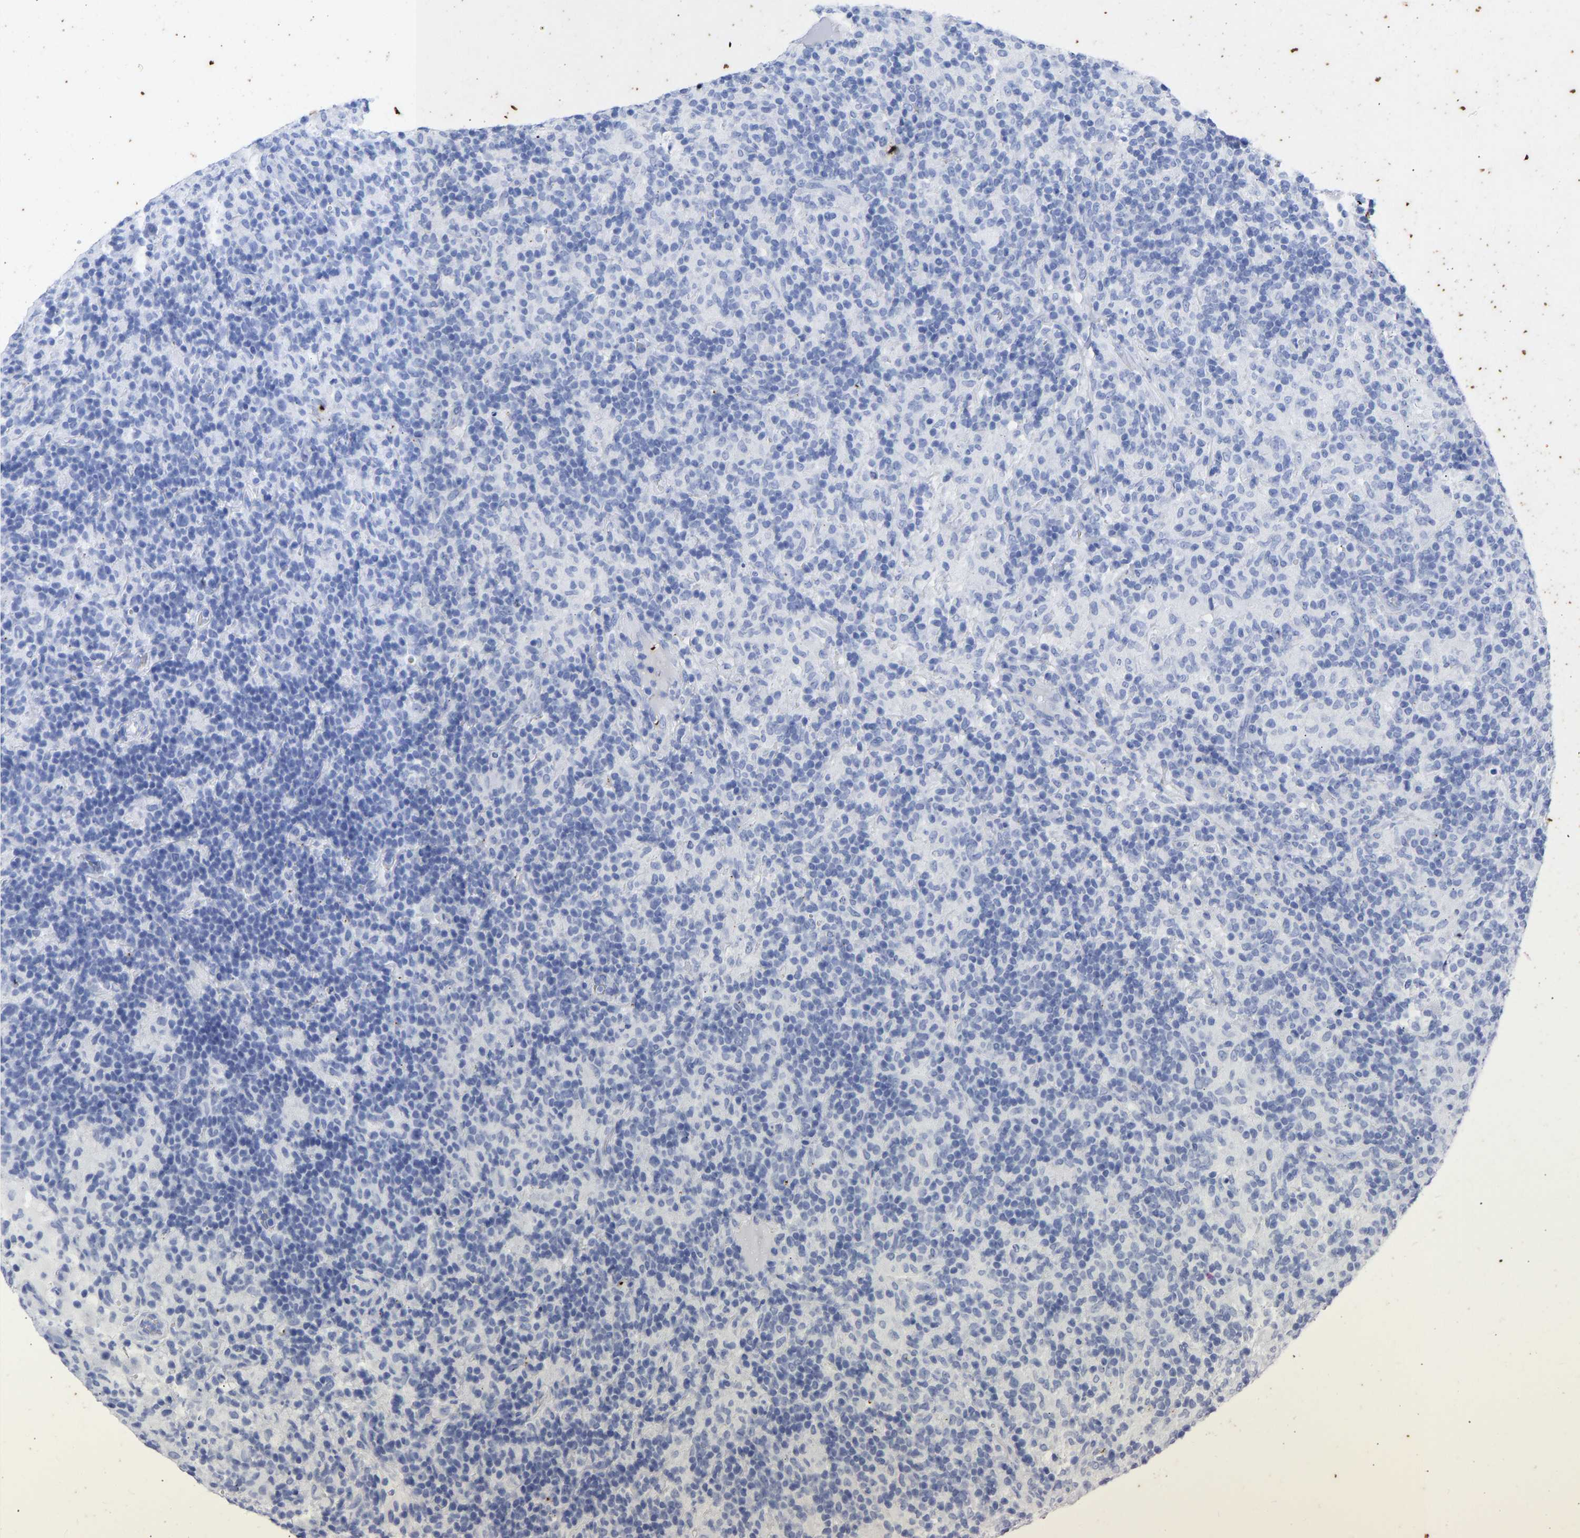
{"staining": {"intensity": "negative", "quantity": "none", "location": "none"}, "tissue": "lymphoma", "cell_type": "Tumor cells", "image_type": "cancer", "snomed": [{"axis": "morphology", "description": "Hodgkin's disease, NOS"}, {"axis": "topography", "description": "Lymph node"}], "caption": "IHC of Hodgkin's disease reveals no positivity in tumor cells.", "gene": "KRT1", "patient": {"sex": "male", "age": 70}}